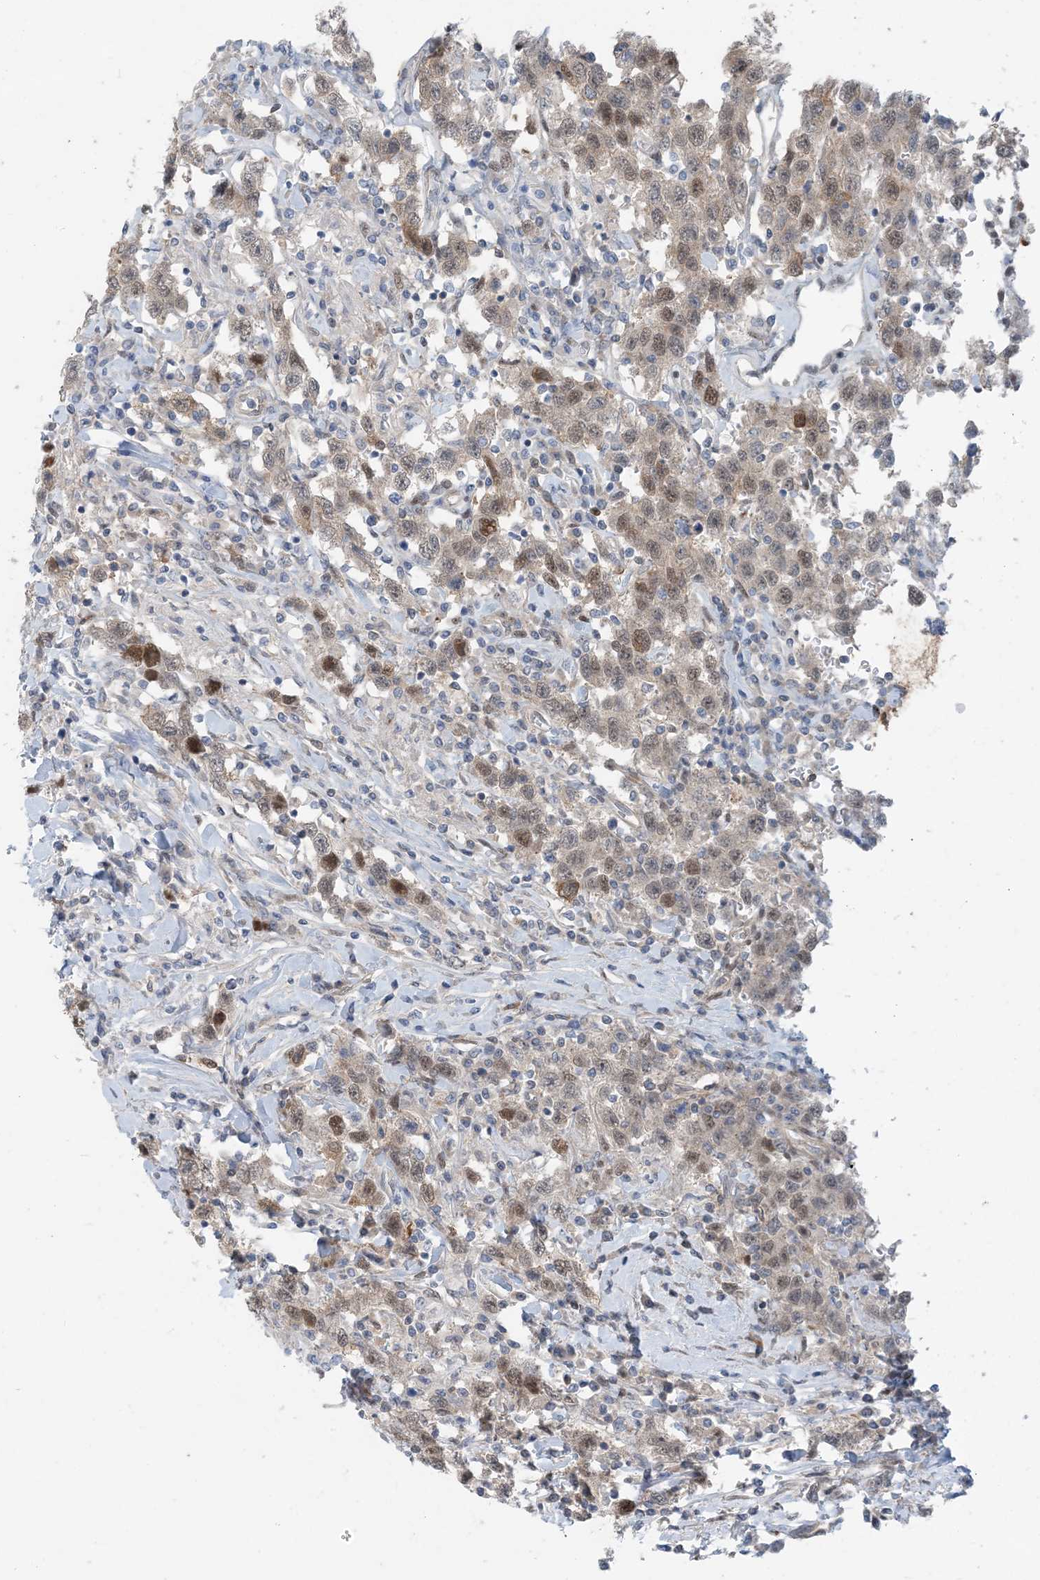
{"staining": {"intensity": "moderate", "quantity": "25%-75%", "location": "cytoplasmic/membranous,nuclear"}, "tissue": "testis cancer", "cell_type": "Tumor cells", "image_type": "cancer", "snomed": [{"axis": "morphology", "description": "Seminoma, NOS"}, {"axis": "topography", "description": "Testis"}], "caption": "DAB immunohistochemical staining of human testis cancer (seminoma) demonstrates moderate cytoplasmic/membranous and nuclear protein expression in about 25%-75% of tumor cells.", "gene": "ZC3H12A", "patient": {"sex": "male", "age": 41}}